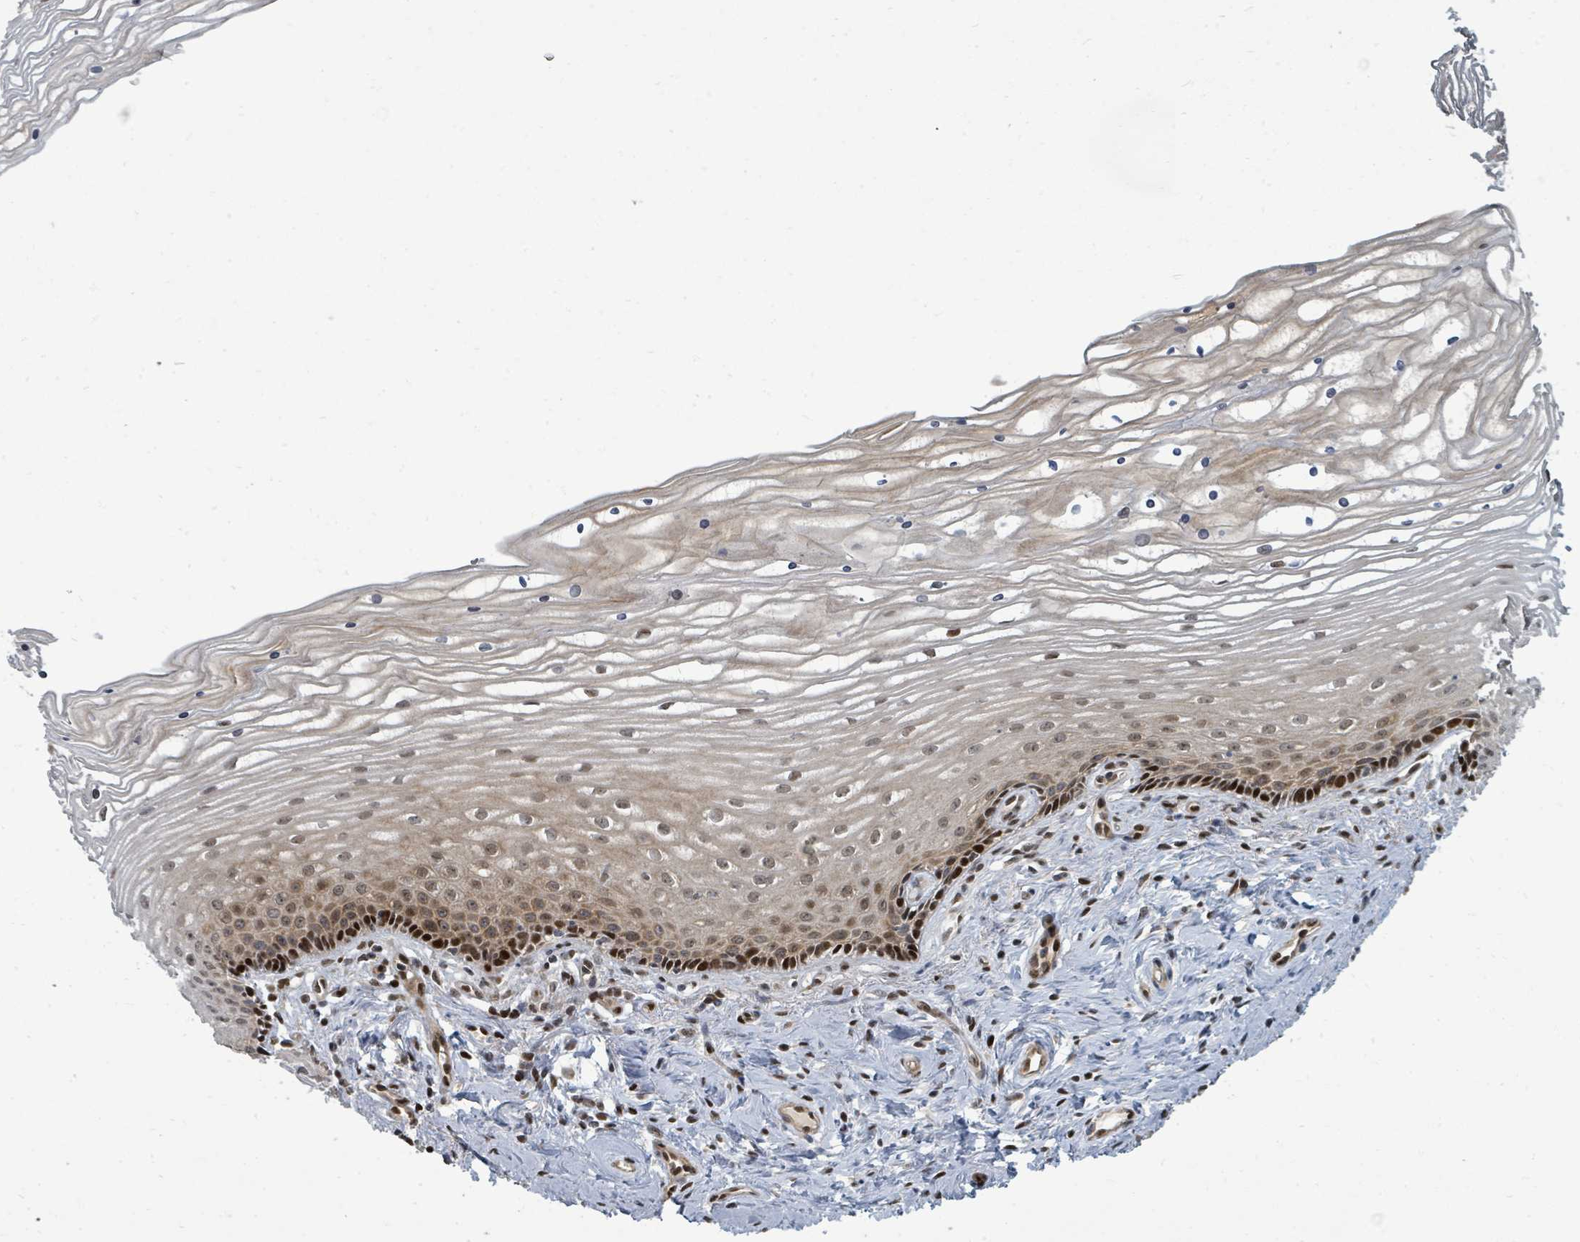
{"staining": {"intensity": "strong", "quantity": ">75%", "location": "cytoplasmic/membranous,nuclear"}, "tissue": "cervix", "cell_type": "Glandular cells", "image_type": "normal", "snomed": [{"axis": "morphology", "description": "Normal tissue, NOS"}, {"axis": "topography", "description": "Cervix"}], "caption": "Human cervix stained with a brown dye shows strong cytoplasmic/membranous,nuclear positive positivity in approximately >75% of glandular cells.", "gene": "TRDMT1", "patient": {"sex": "female", "age": 47}}